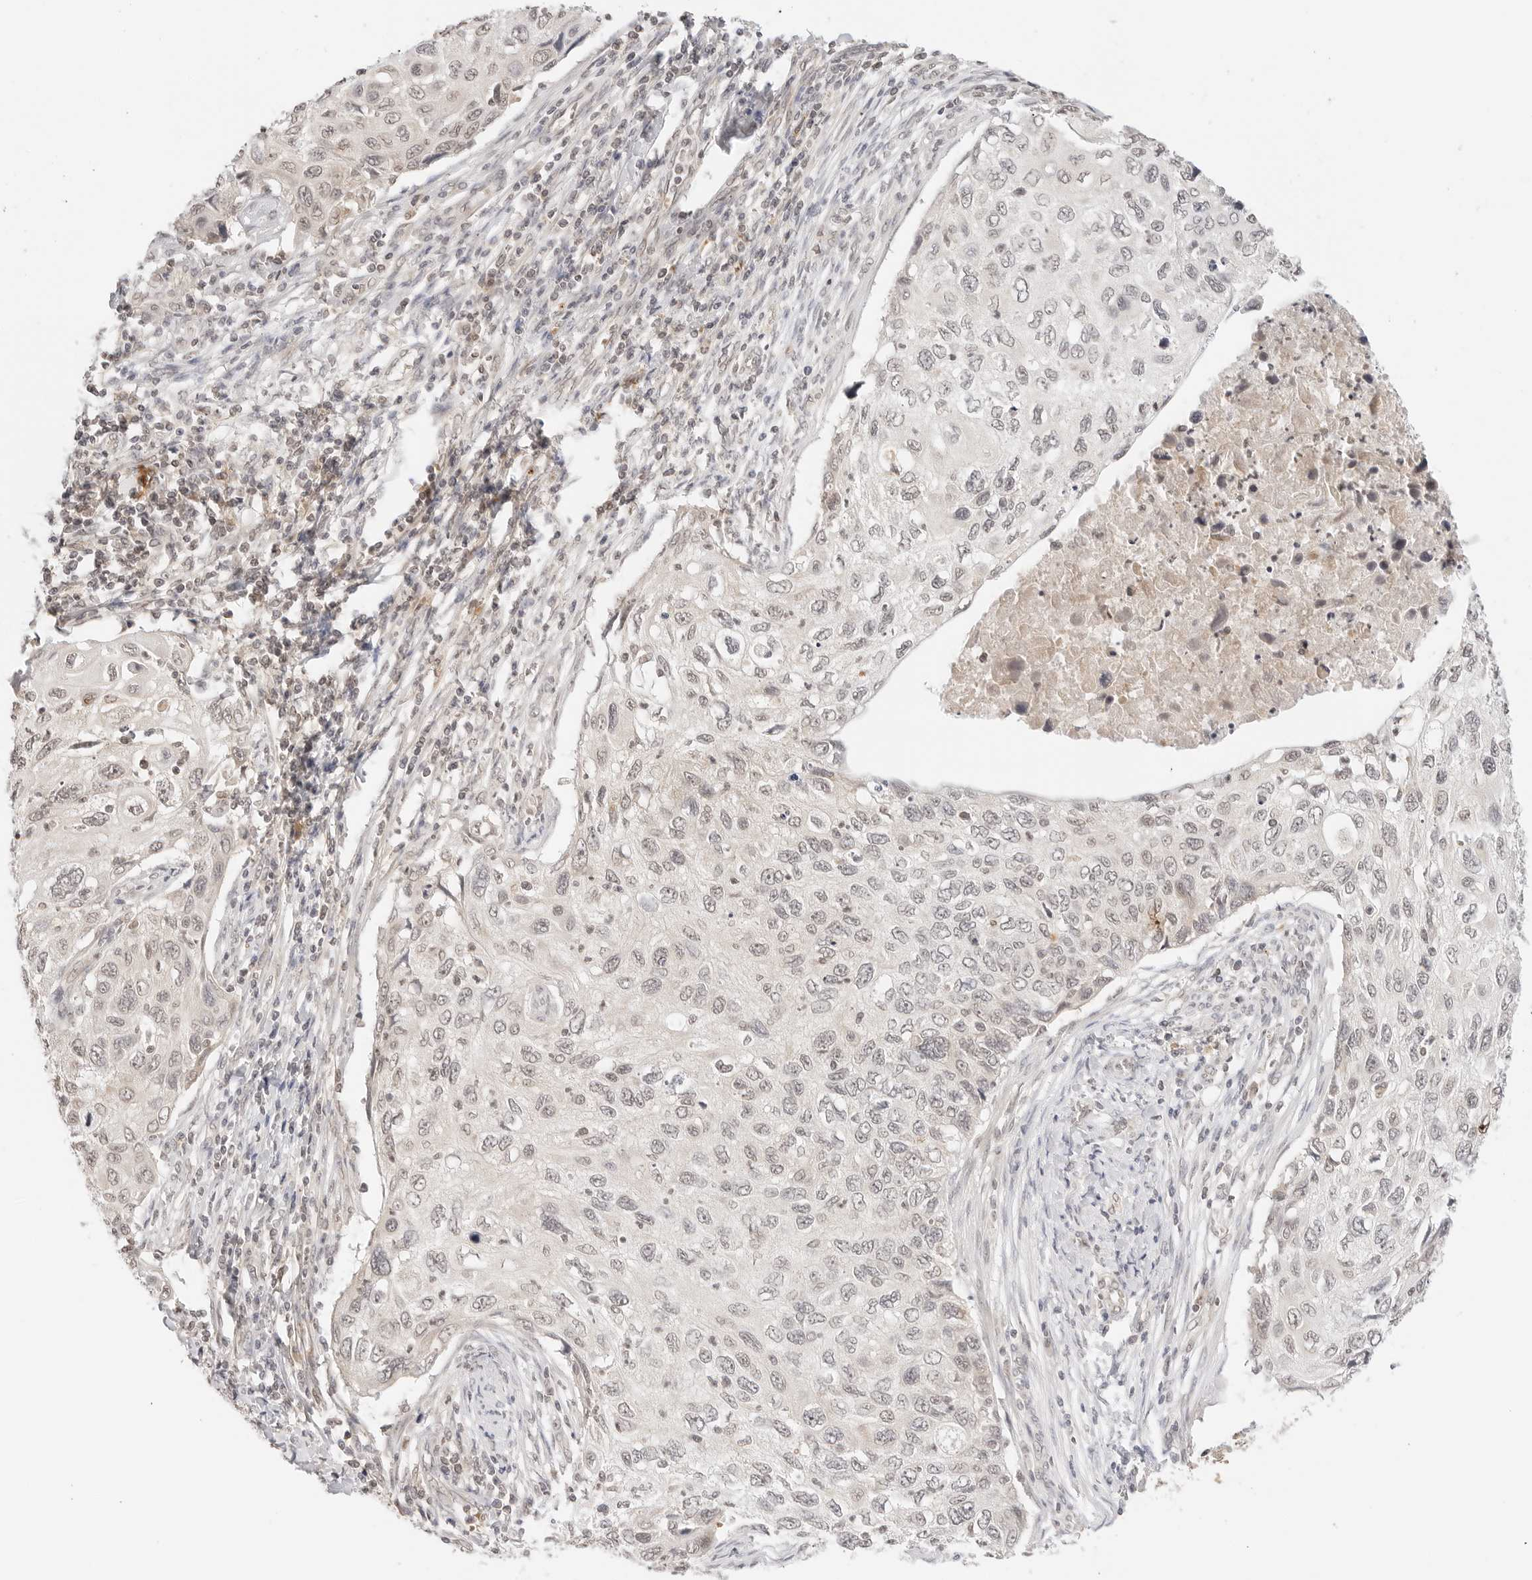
{"staining": {"intensity": "negative", "quantity": "none", "location": "none"}, "tissue": "cervical cancer", "cell_type": "Tumor cells", "image_type": "cancer", "snomed": [{"axis": "morphology", "description": "Squamous cell carcinoma, NOS"}, {"axis": "topography", "description": "Cervix"}], "caption": "Tumor cells are negative for brown protein staining in cervical cancer. (DAB immunohistochemistry with hematoxylin counter stain).", "gene": "GPR34", "patient": {"sex": "female", "age": 70}}